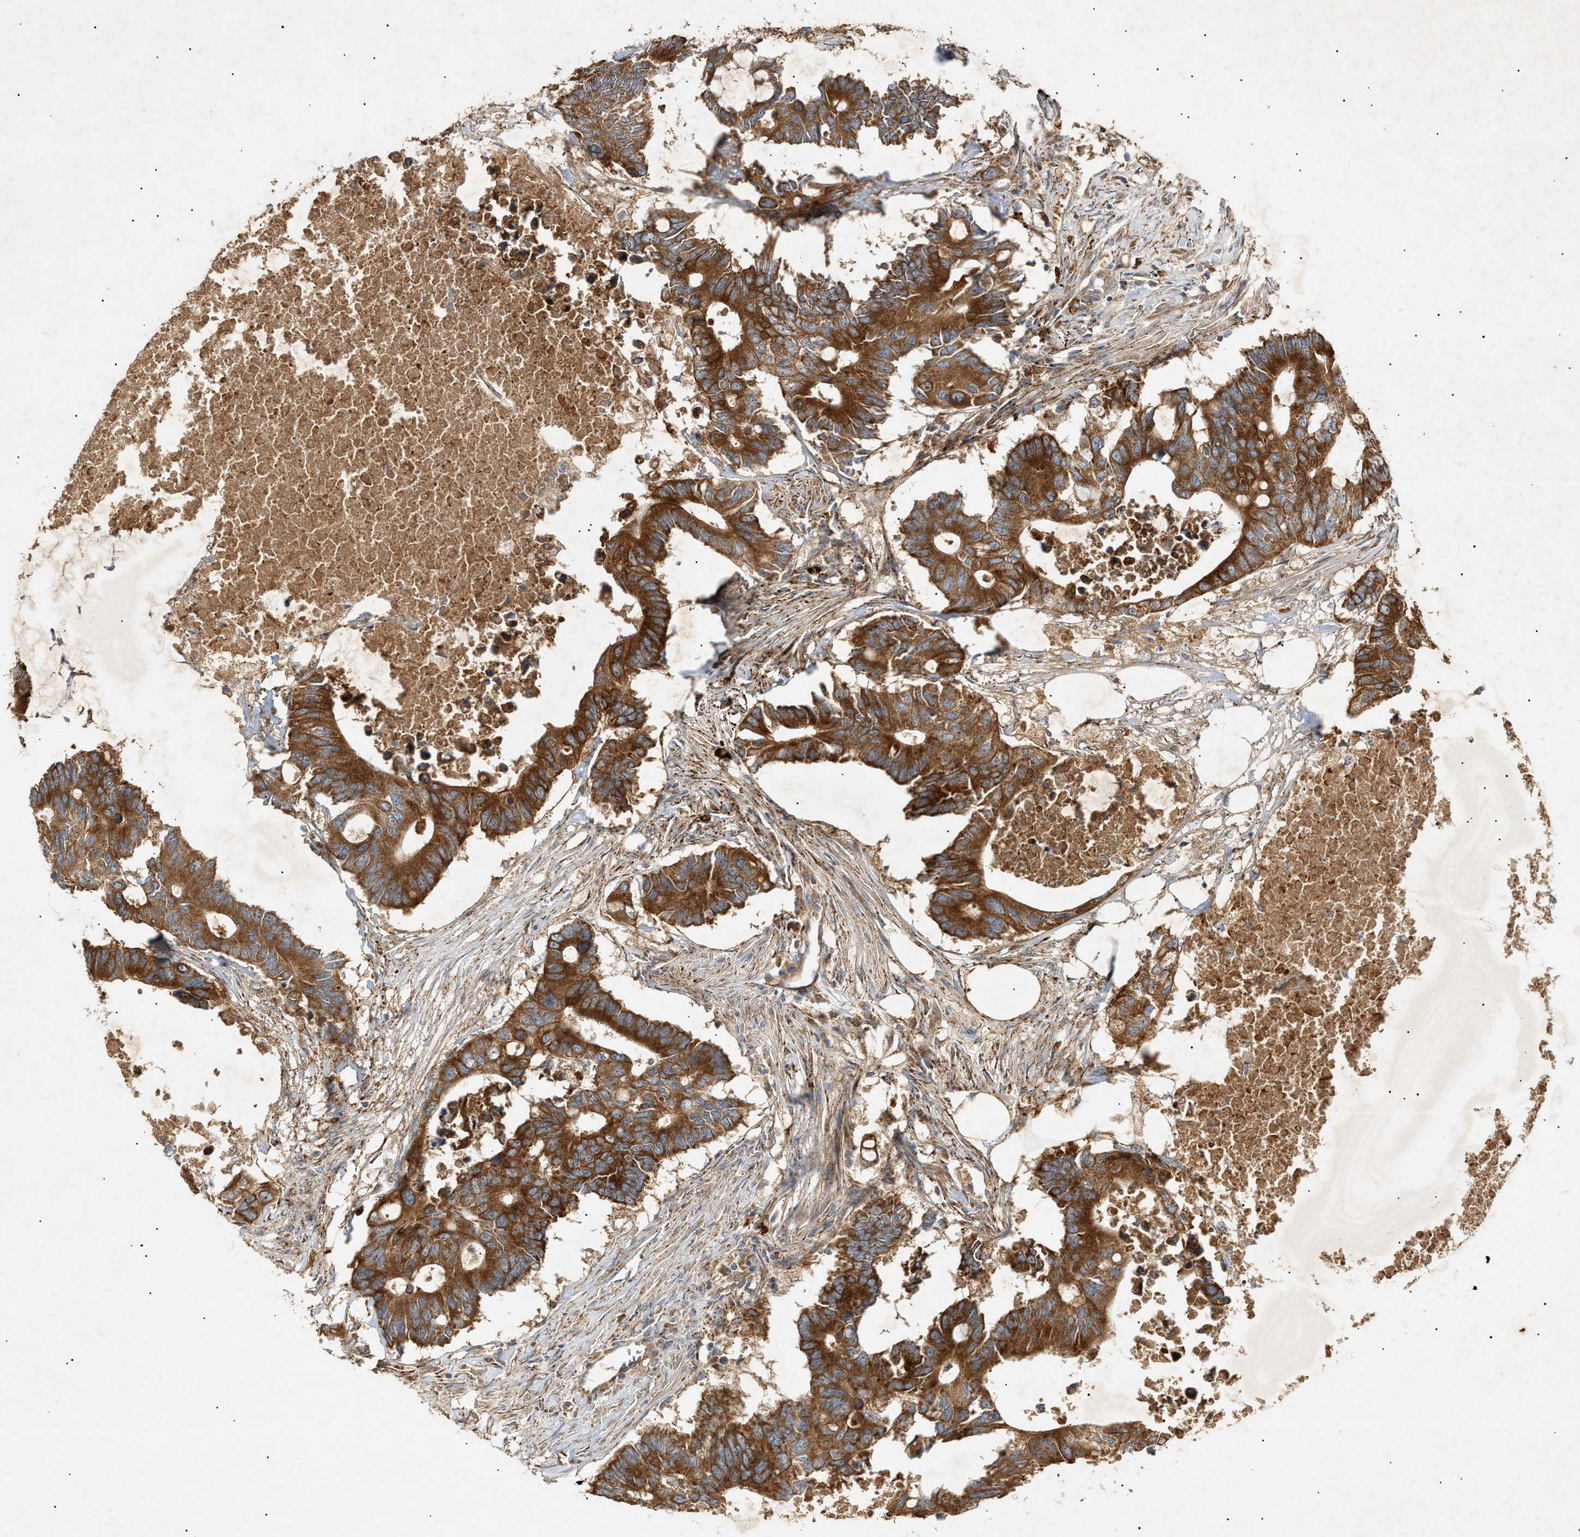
{"staining": {"intensity": "strong", "quantity": ">75%", "location": "cytoplasmic/membranous"}, "tissue": "colorectal cancer", "cell_type": "Tumor cells", "image_type": "cancer", "snomed": [{"axis": "morphology", "description": "Adenocarcinoma, NOS"}, {"axis": "topography", "description": "Colon"}], "caption": "Human colorectal cancer (adenocarcinoma) stained for a protein (brown) demonstrates strong cytoplasmic/membranous positive staining in about >75% of tumor cells.", "gene": "MTCH1", "patient": {"sex": "male", "age": 71}}